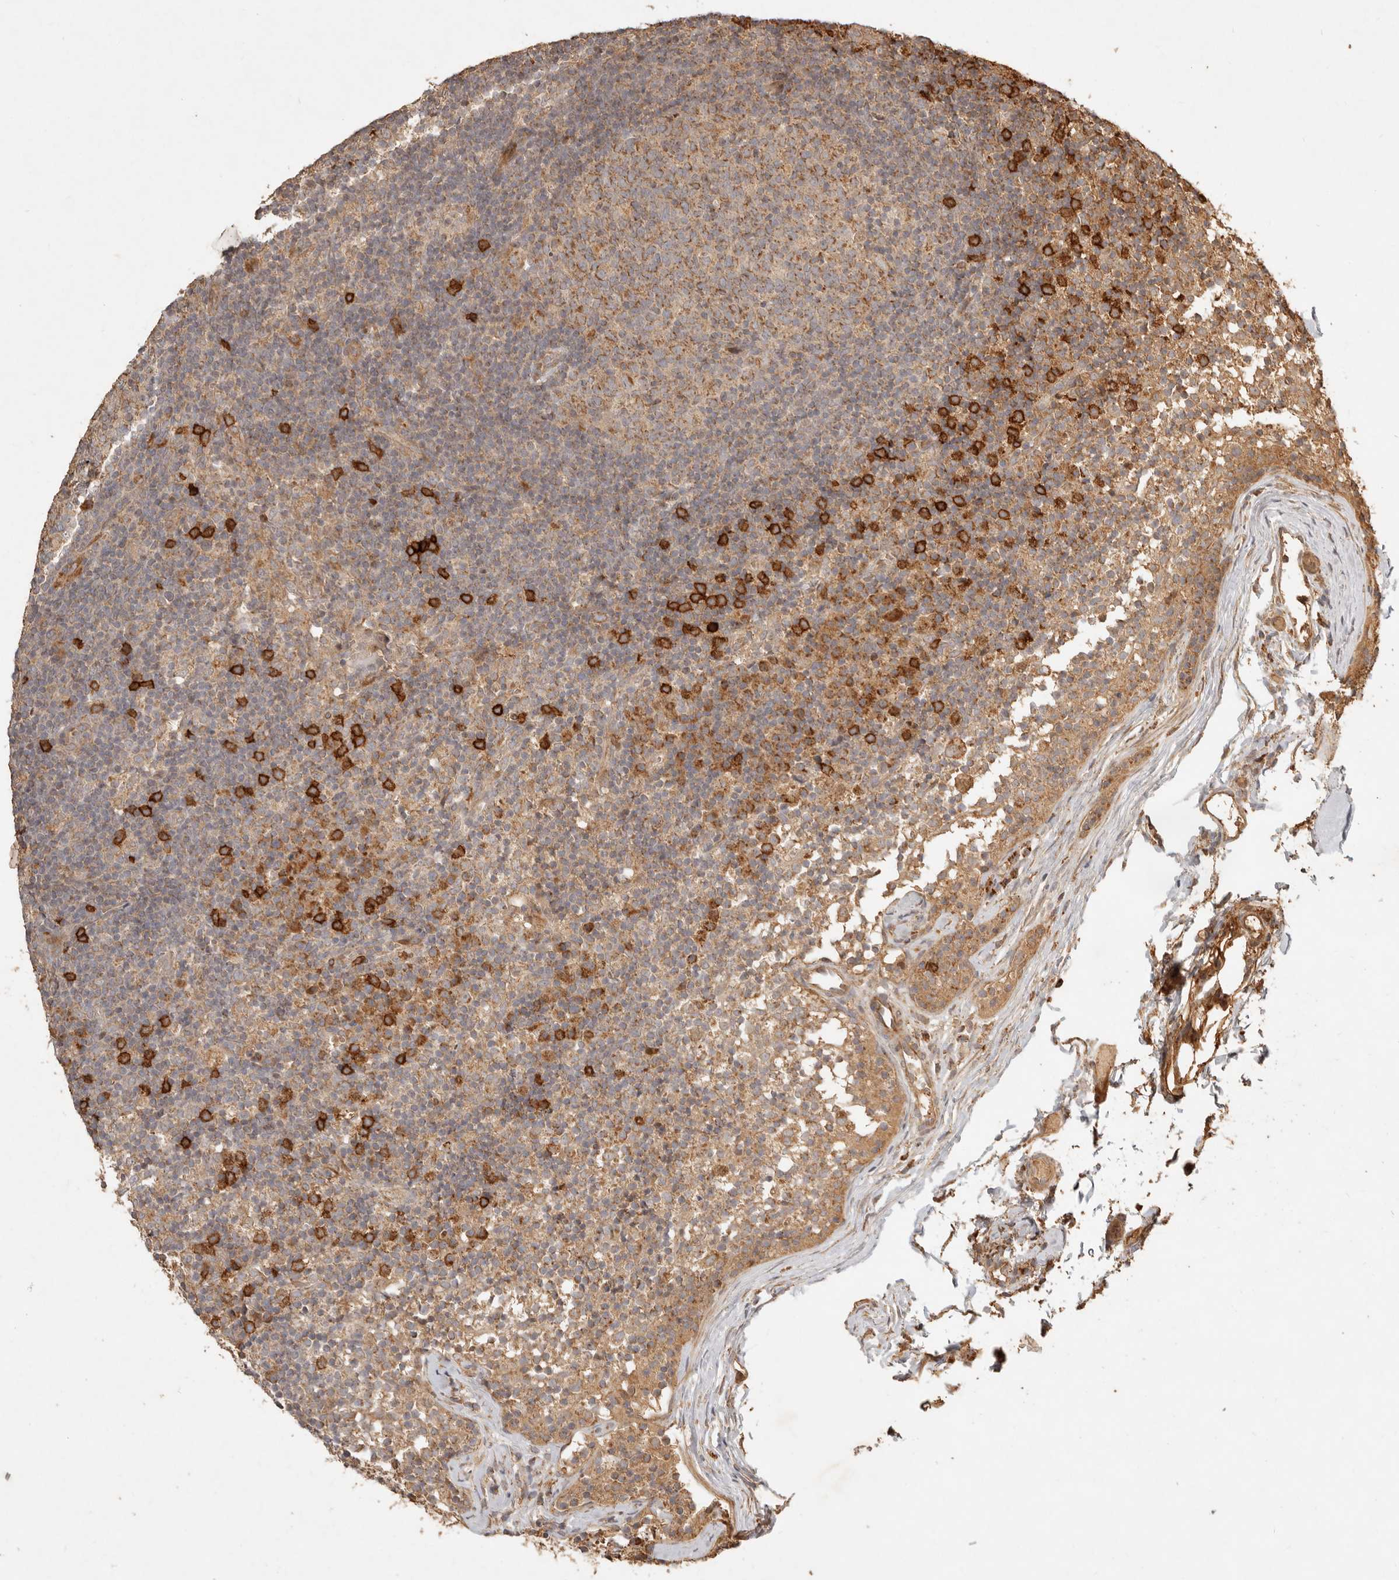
{"staining": {"intensity": "moderate", "quantity": ">75%", "location": "cytoplasmic/membranous"}, "tissue": "lymph node", "cell_type": "Germinal center cells", "image_type": "normal", "snomed": [{"axis": "morphology", "description": "Normal tissue, NOS"}, {"axis": "morphology", "description": "Inflammation, NOS"}, {"axis": "topography", "description": "Lymph node"}], "caption": "Immunohistochemical staining of unremarkable lymph node displays moderate cytoplasmic/membranous protein positivity in approximately >75% of germinal center cells. (DAB = brown stain, brightfield microscopy at high magnification).", "gene": "CLEC4C", "patient": {"sex": "male", "age": 55}}